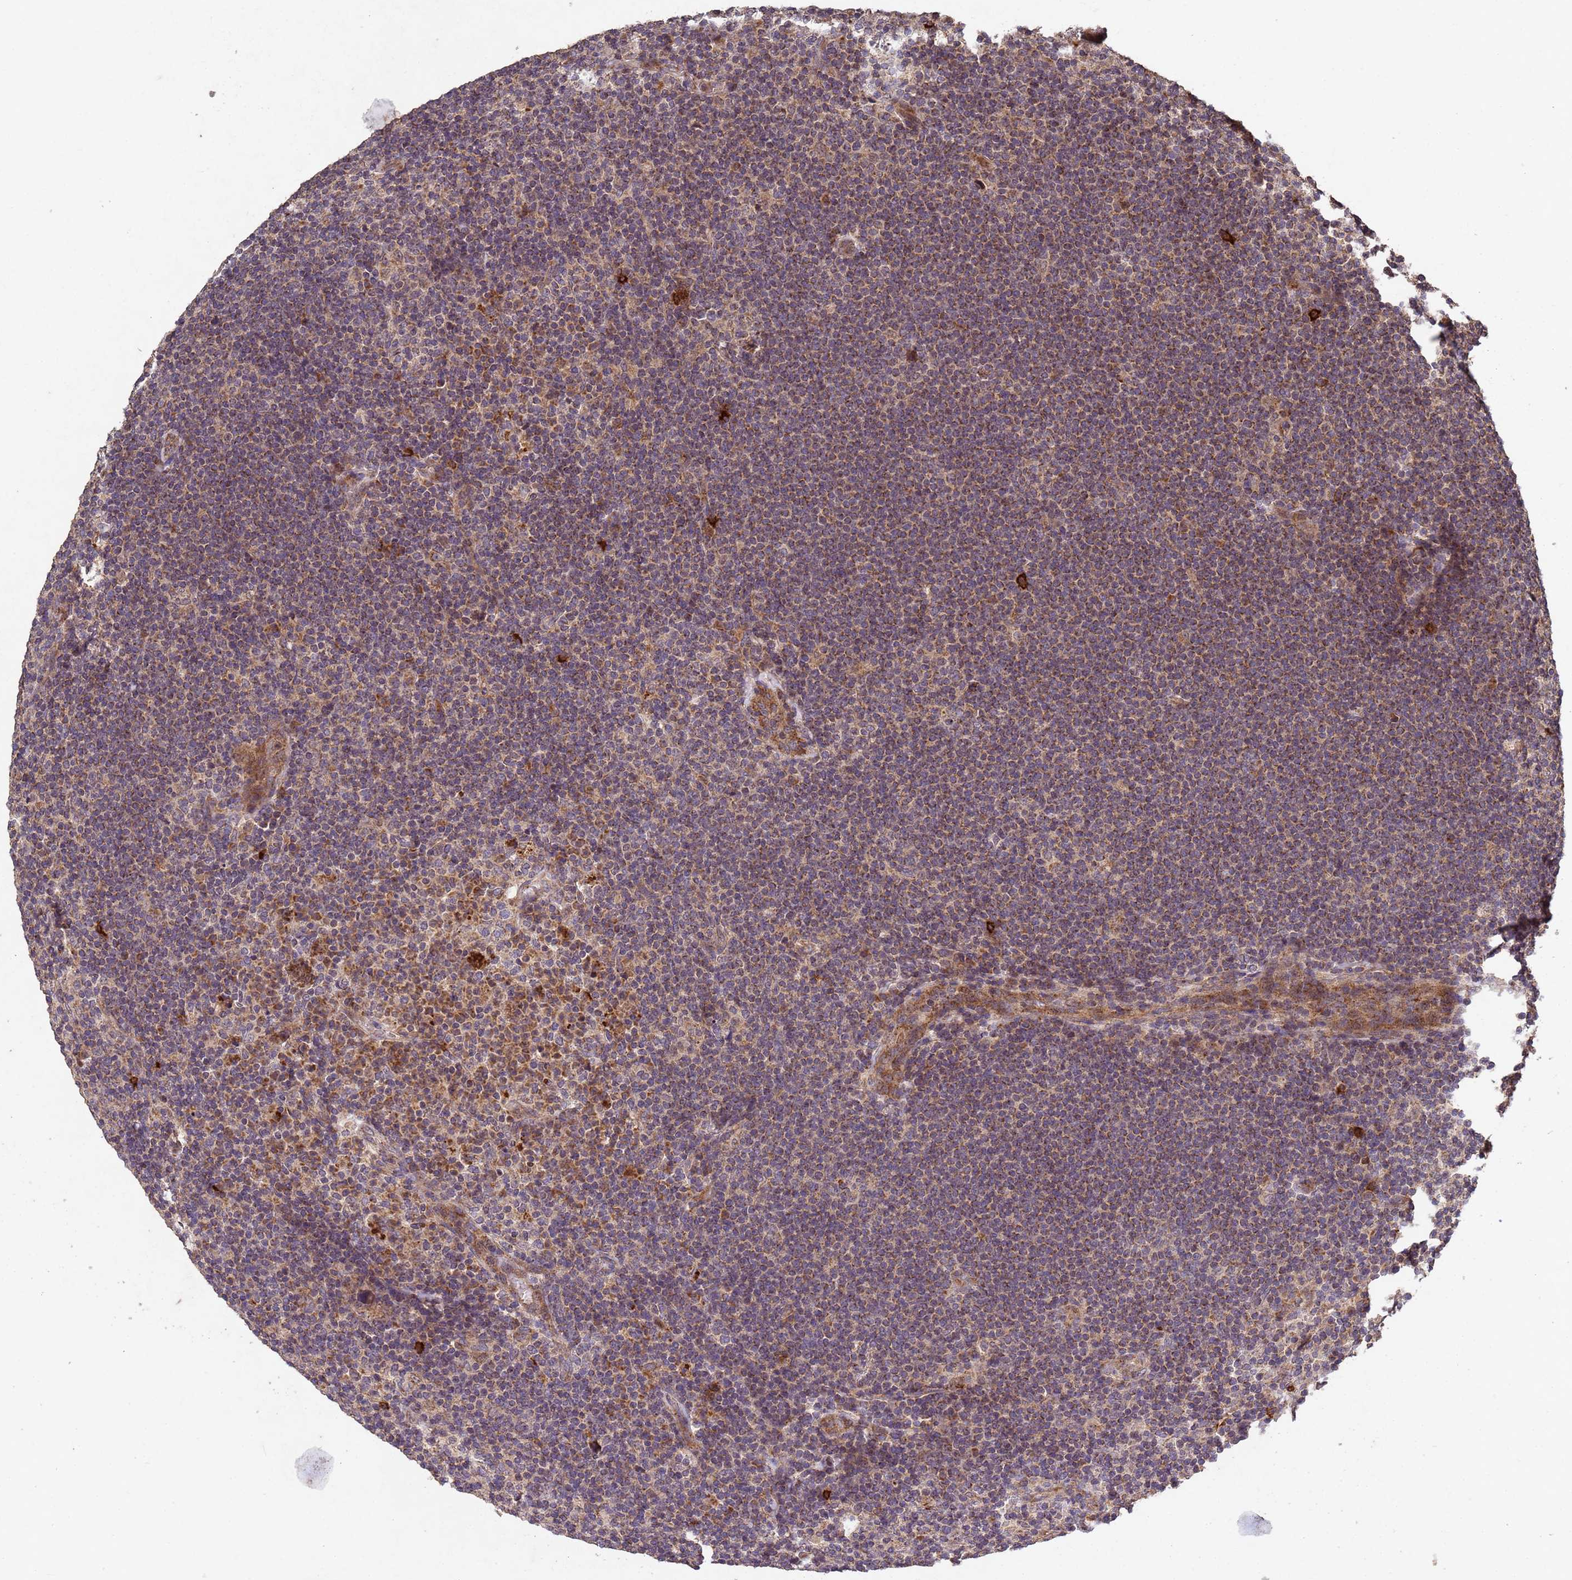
{"staining": {"intensity": "weak", "quantity": ">75%", "location": "cytoplasmic/membranous"}, "tissue": "lymphoma", "cell_type": "Tumor cells", "image_type": "cancer", "snomed": [{"axis": "morphology", "description": "Hodgkin's disease, NOS"}, {"axis": "topography", "description": "Lymph node"}], "caption": "Immunohistochemical staining of lymphoma shows weak cytoplasmic/membranous protein staining in about >75% of tumor cells.", "gene": "FASTKD1", "patient": {"sex": "female", "age": 57}}